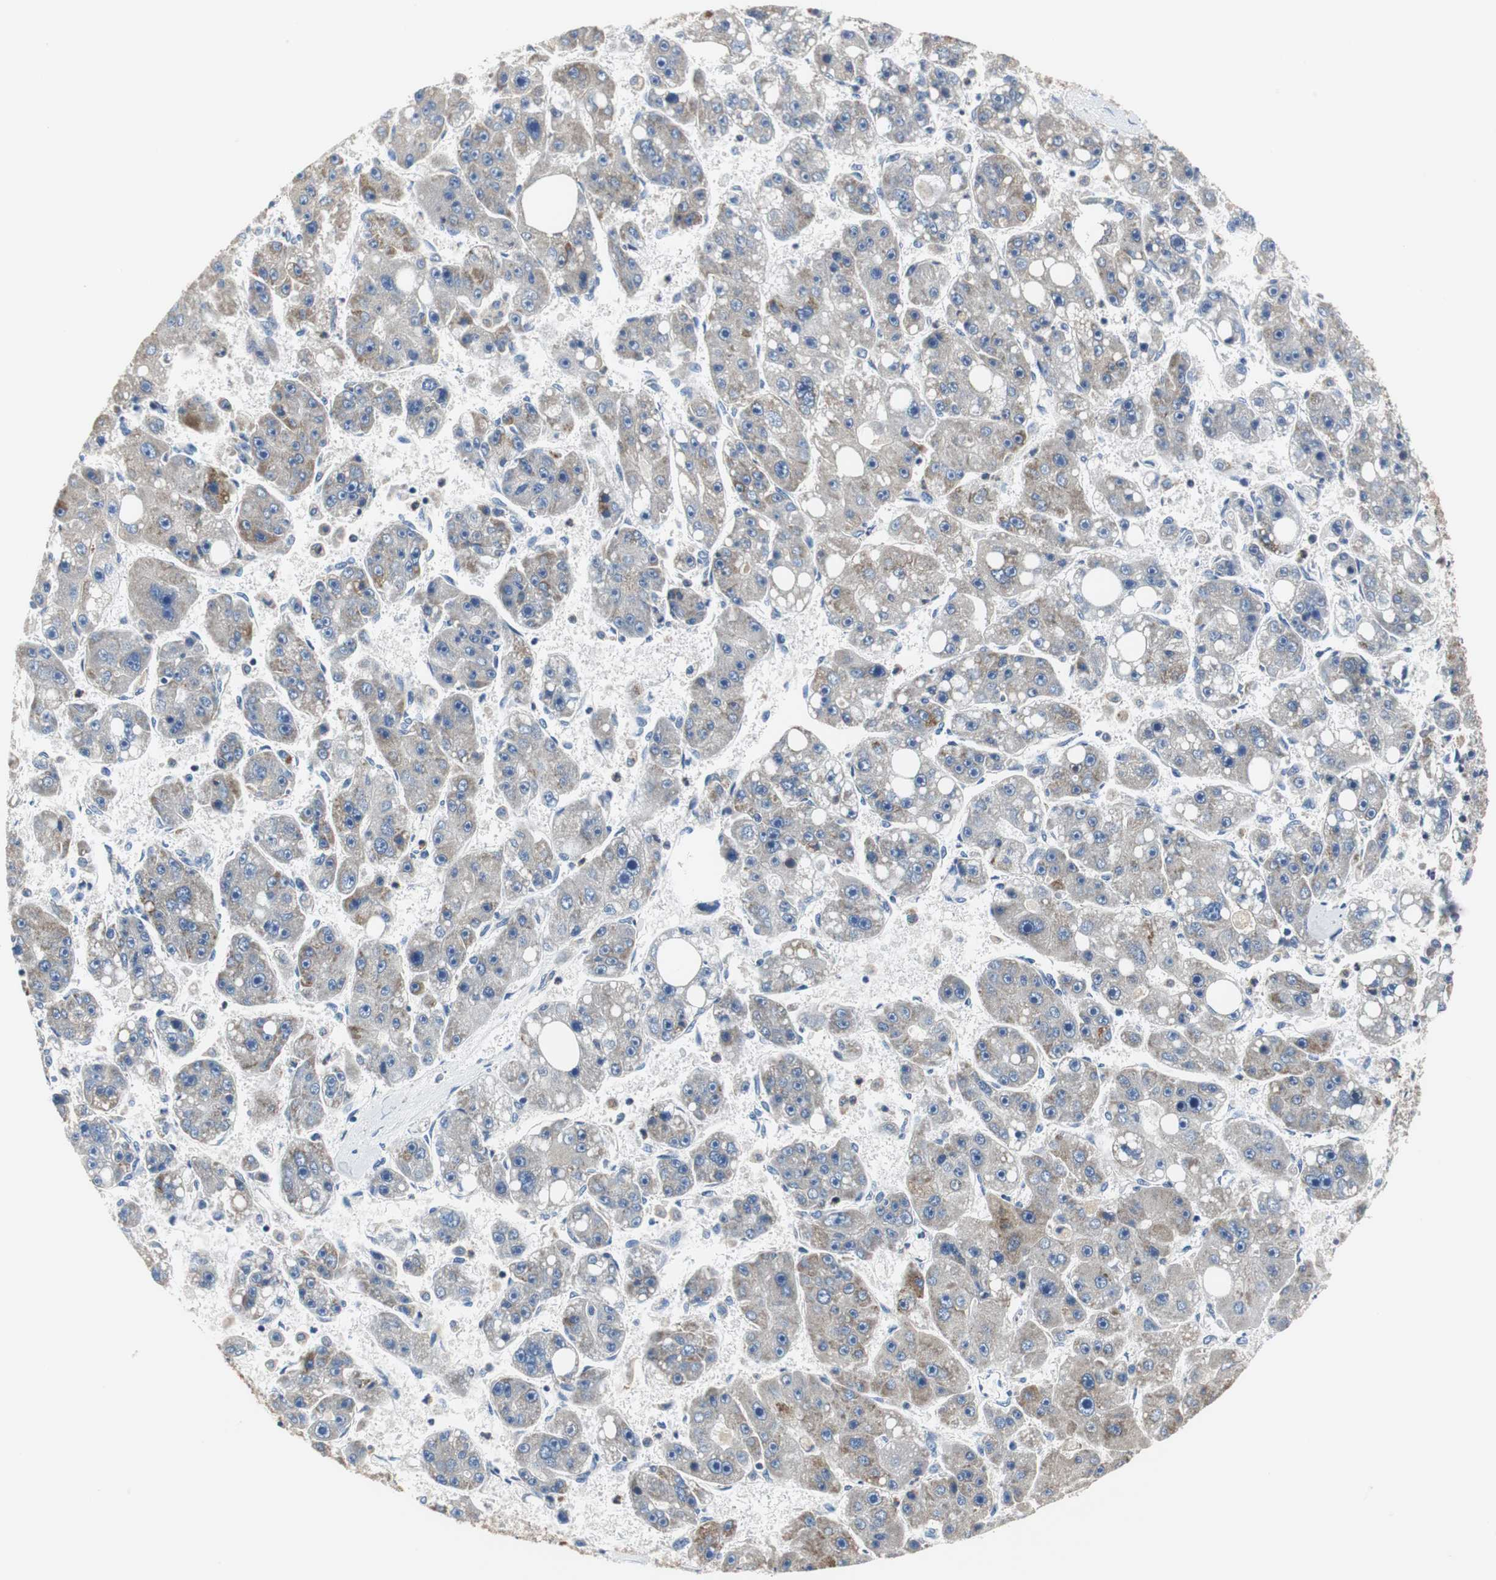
{"staining": {"intensity": "moderate", "quantity": "25%-75%", "location": "cytoplasmic/membranous"}, "tissue": "liver cancer", "cell_type": "Tumor cells", "image_type": "cancer", "snomed": [{"axis": "morphology", "description": "Carcinoma, Hepatocellular, NOS"}, {"axis": "topography", "description": "Liver"}], "caption": "IHC of liver cancer (hepatocellular carcinoma) displays medium levels of moderate cytoplasmic/membranous expression in about 25%-75% of tumor cells.", "gene": "VAMP8", "patient": {"sex": "female", "age": 61}}